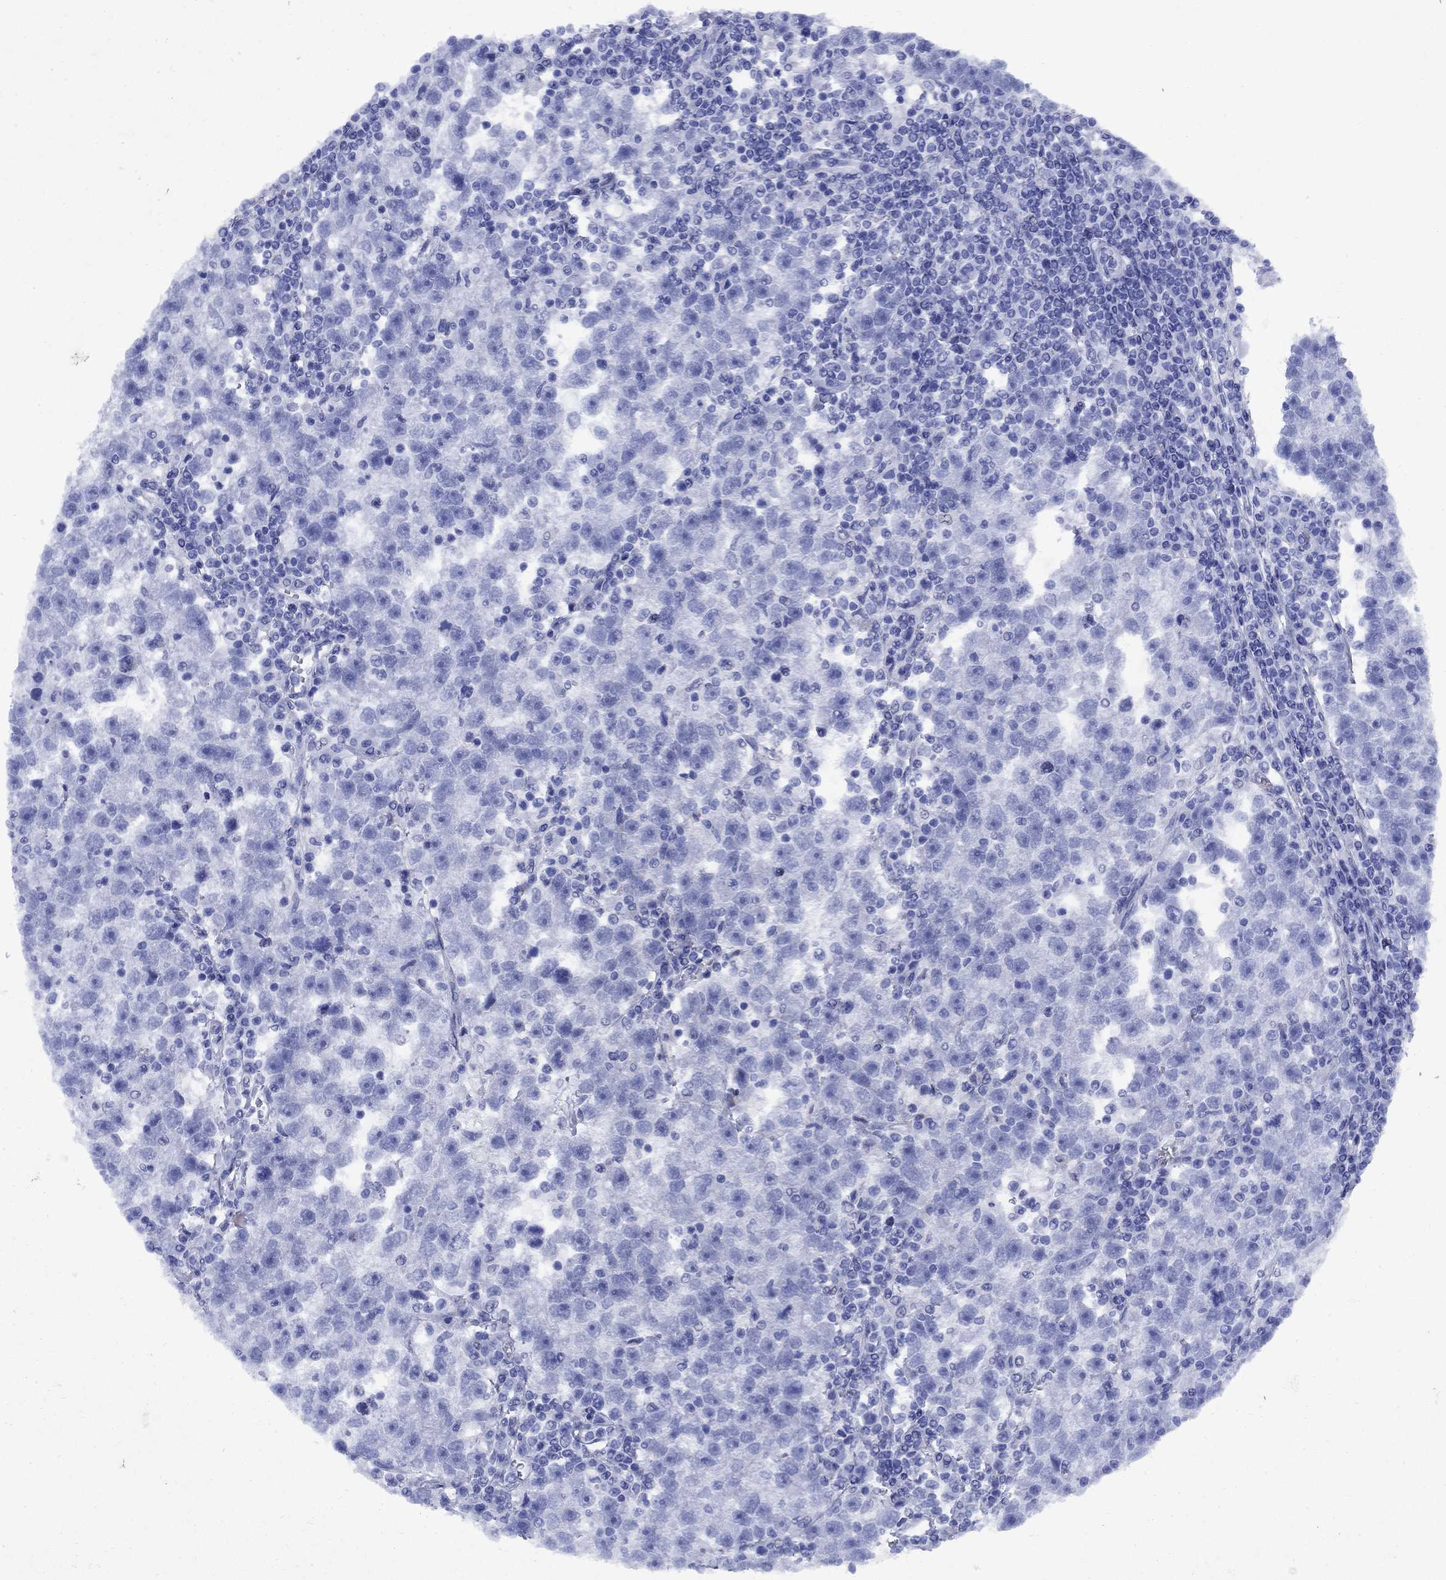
{"staining": {"intensity": "negative", "quantity": "none", "location": "none"}, "tissue": "testis cancer", "cell_type": "Tumor cells", "image_type": "cancer", "snomed": [{"axis": "morphology", "description": "Seminoma, NOS"}, {"axis": "topography", "description": "Testis"}], "caption": "The immunohistochemistry (IHC) micrograph has no significant staining in tumor cells of seminoma (testis) tissue.", "gene": "STAB2", "patient": {"sex": "male", "age": 47}}